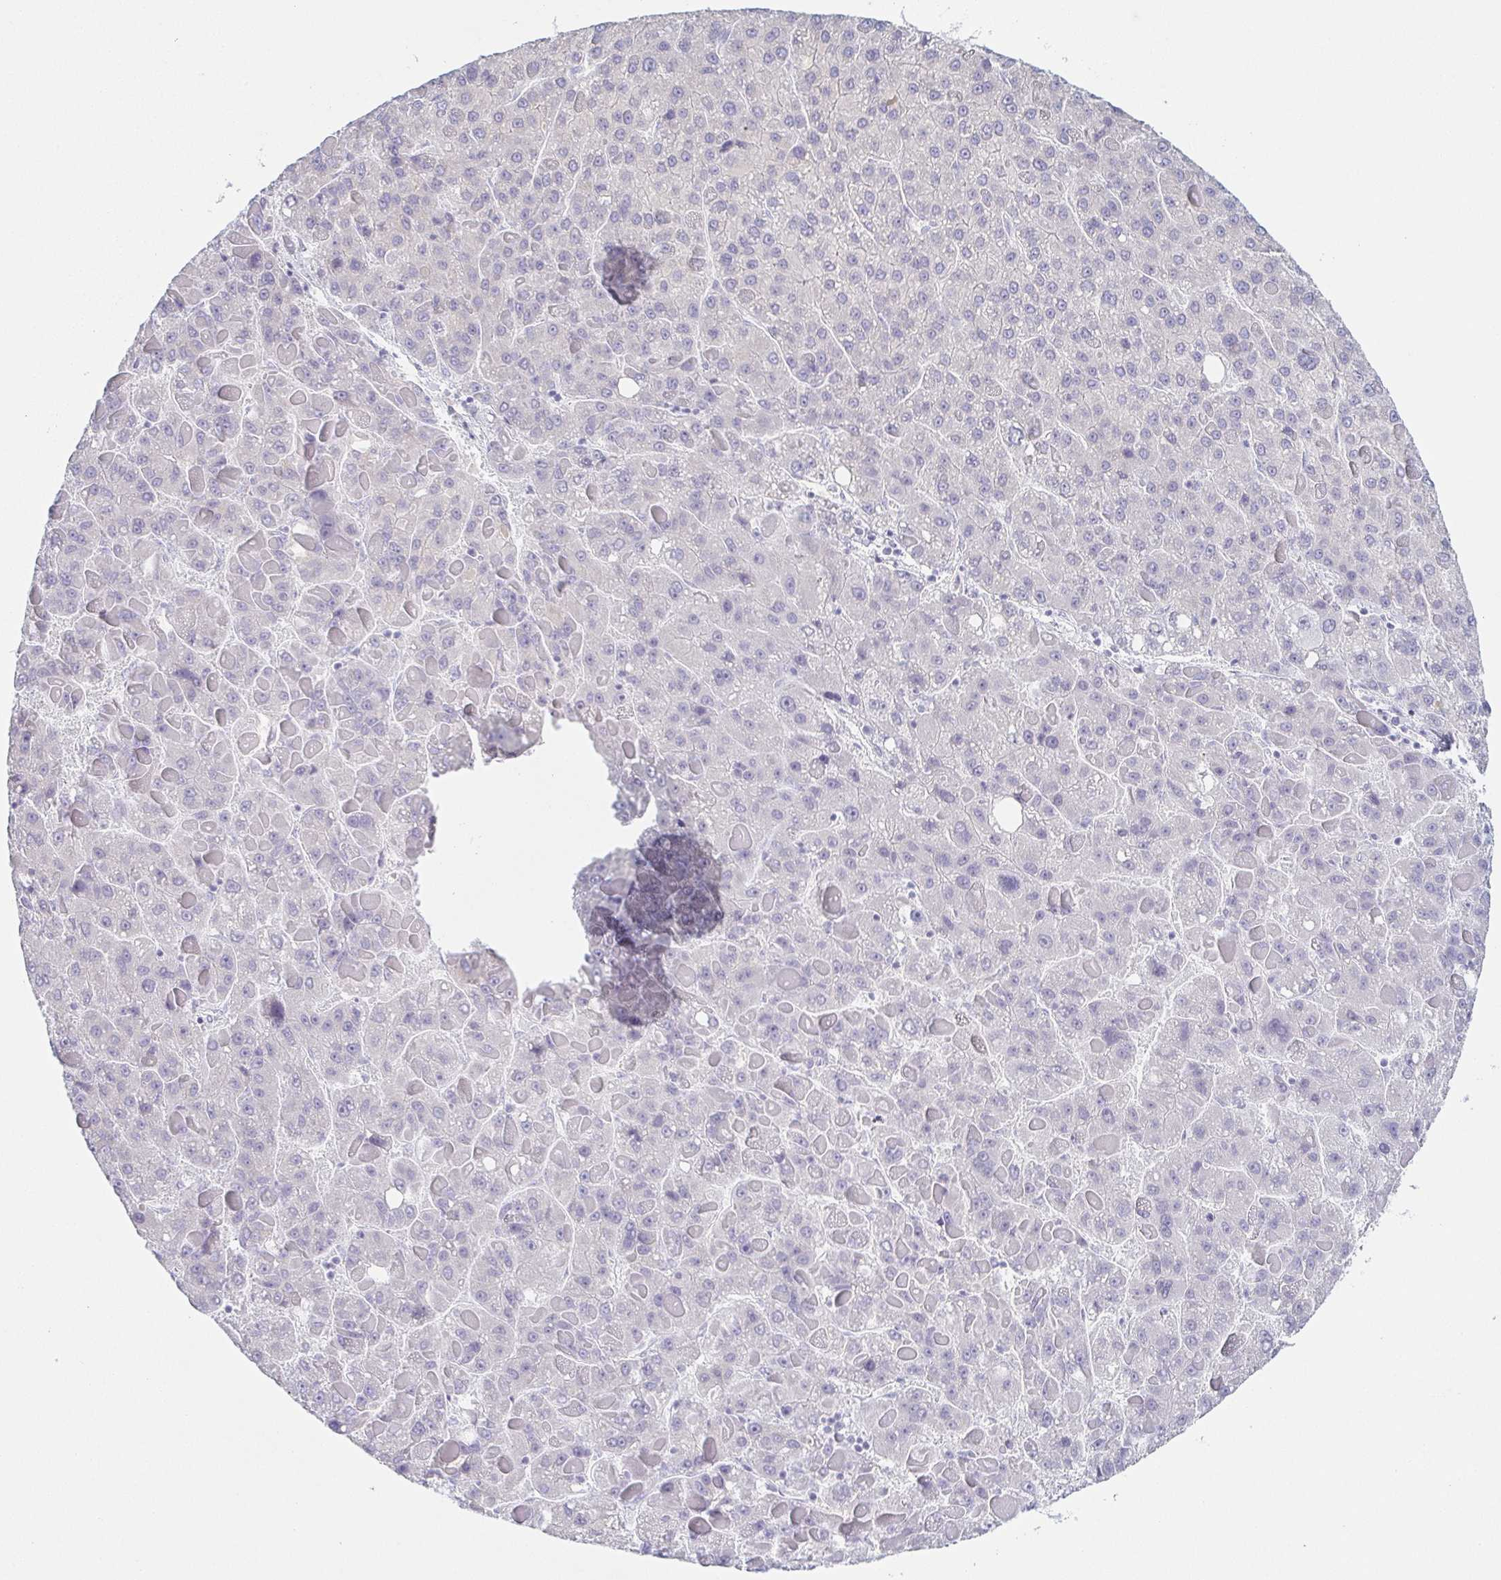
{"staining": {"intensity": "negative", "quantity": "none", "location": "none"}, "tissue": "liver cancer", "cell_type": "Tumor cells", "image_type": "cancer", "snomed": [{"axis": "morphology", "description": "Carcinoma, Hepatocellular, NOS"}, {"axis": "topography", "description": "Liver"}], "caption": "Liver cancer (hepatocellular carcinoma) was stained to show a protein in brown. There is no significant expression in tumor cells. (Brightfield microscopy of DAB (3,3'-diaminobenzidine) immunohistochemistry at high magnification).", "gene": "PRR27", "patient": {"sex": "female", "age": 82}}